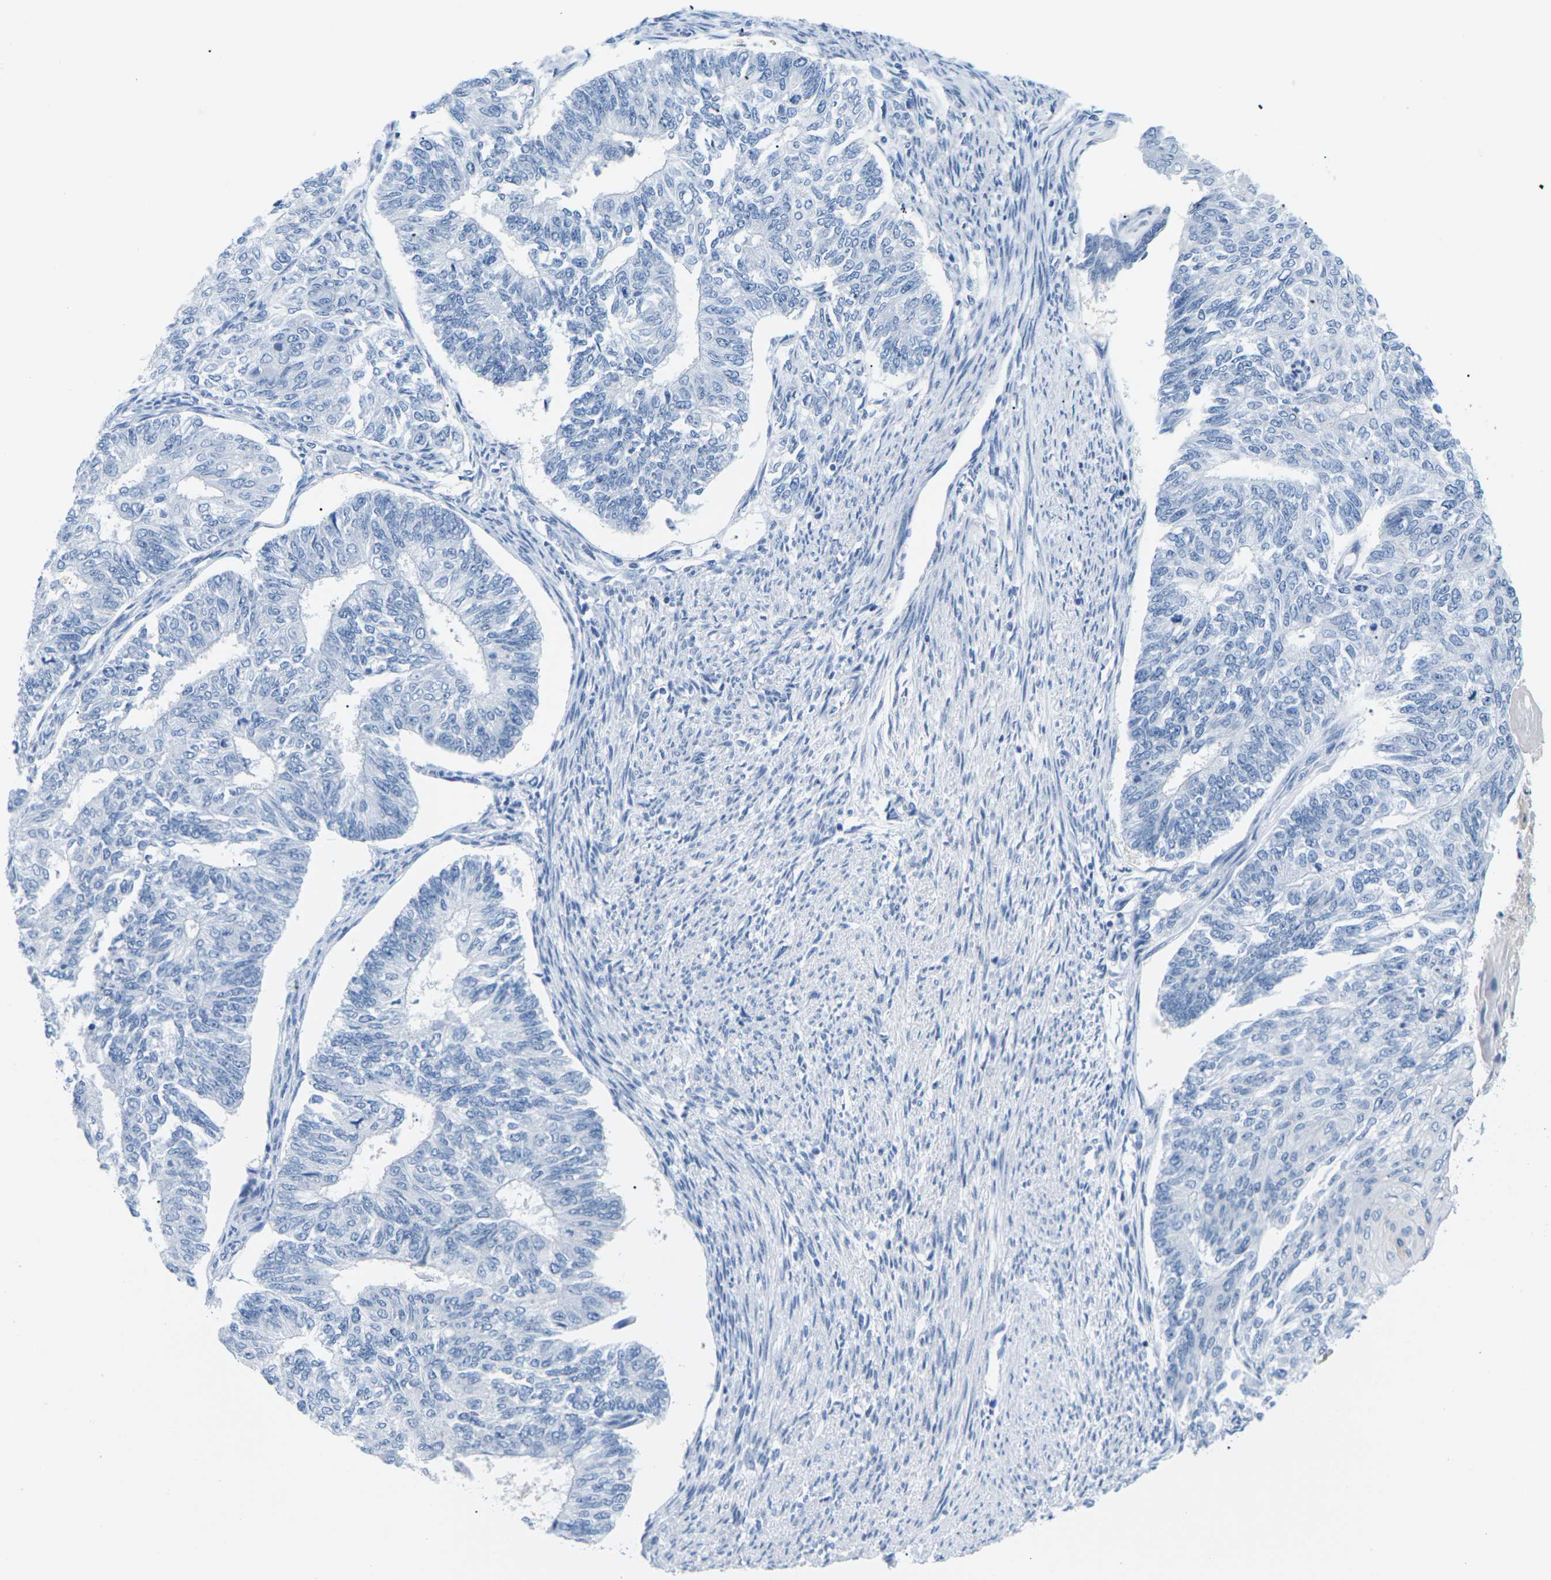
{"staining": {"intensity": "negative", "quantity": "none", "location": "none"}, "tissue": "endometrial cancer", "cell_type": "Tumor cells", "image_type": "cancer", "snomed": [{"axis": "morphology", "description": "Adenocarcinoma, NOS"}, {"axis": "topography", "description": "Endometrium"}], "caption": "This is an immunohistochemistry (IHC) image of adenocarcinoma (endometrial). There is no expression in tumor cells.", "gene": "SYNGR2", "patient": {"sex": "female", "age": 32}}